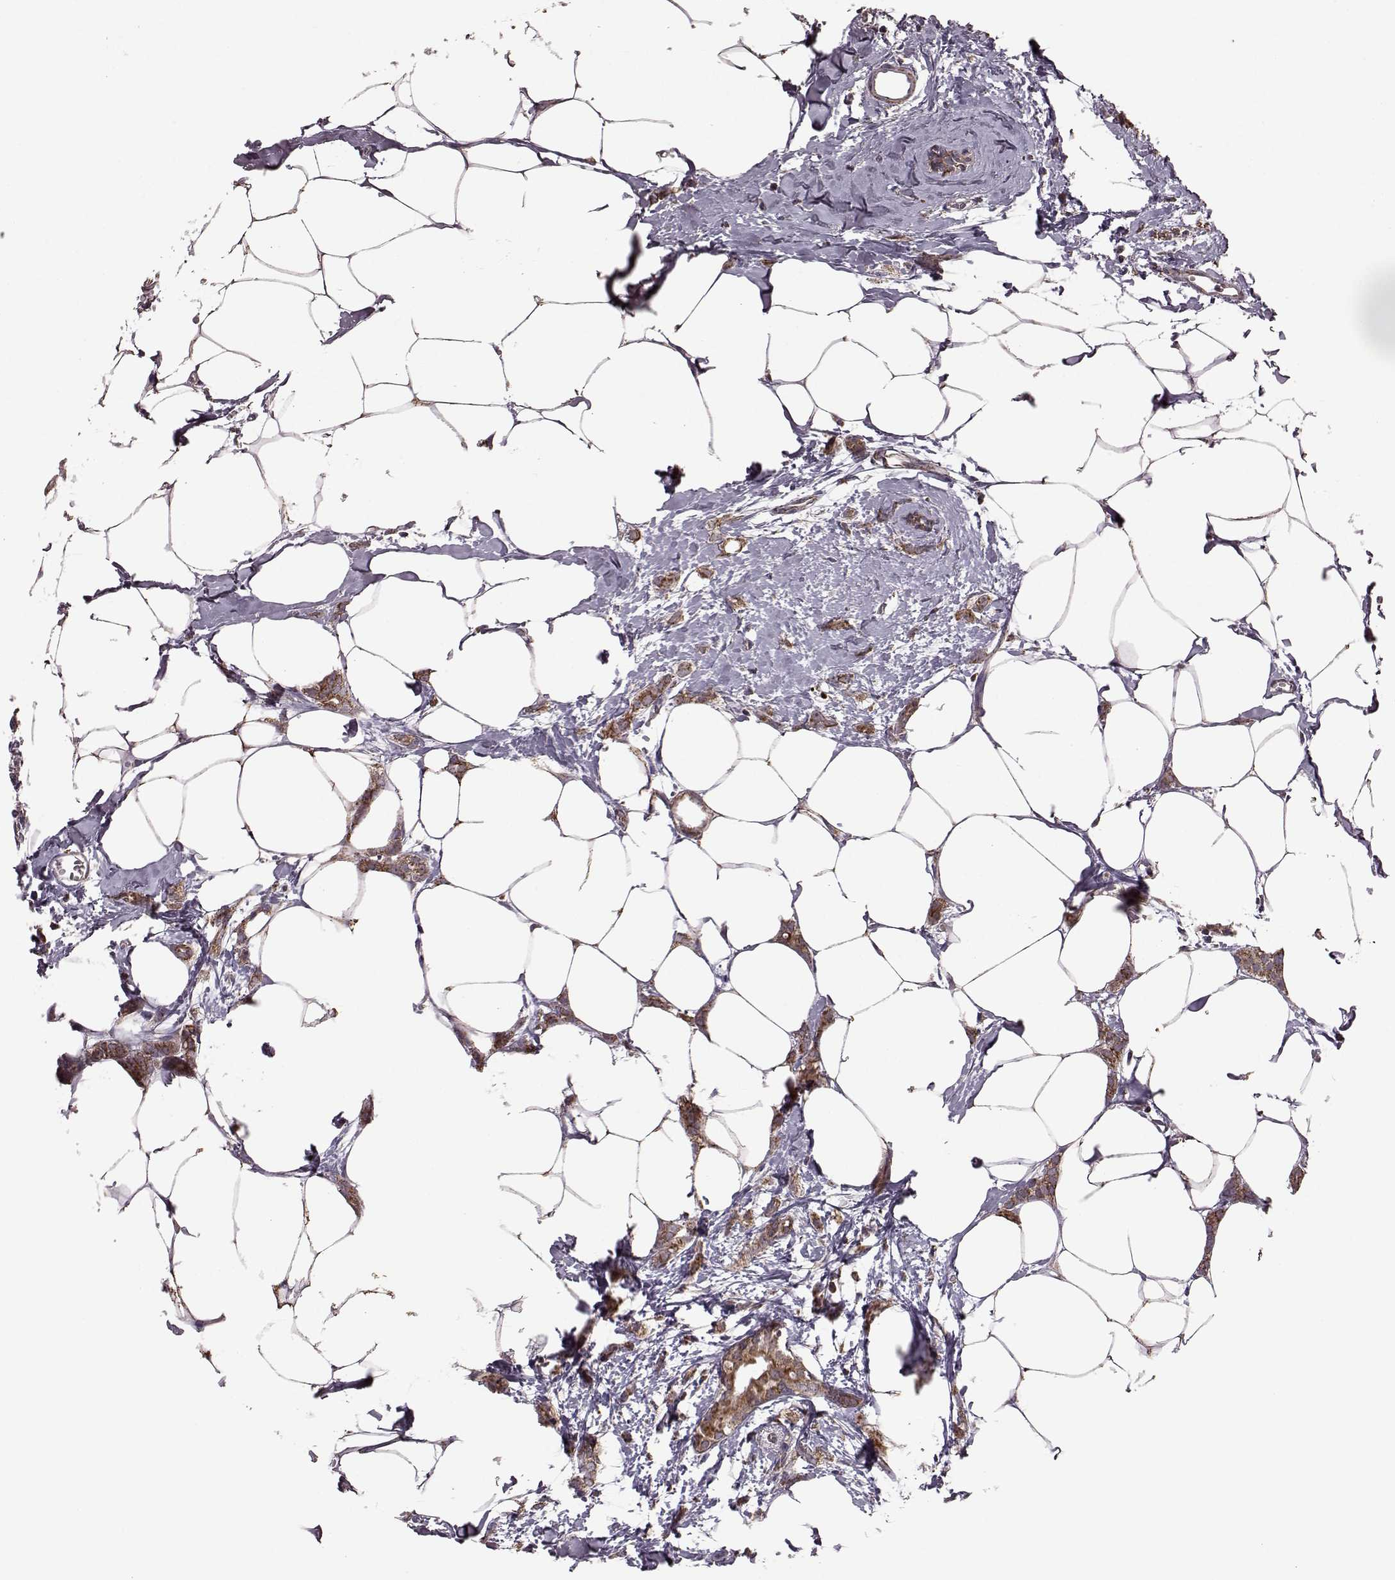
{"staining": {"intensity": "strong", "quantity": ">75%", "location": "cytoplasmic/membranous"}, "tissue": "breast cancer", "cell_type": "Tumor cells", "image_type": "cancer", "snomed": [{"axis": "morphology", "description": "Duct carcinoma"}, {"axis": "topography", "description": "Breast"}], "caption": "Breast cancer (invasive ductal carcinoma) stained with immunohistochemistry (IHC) exhibits strong cytoplasmic/membranous positivity in approximately >75% of tumor cells. The staining is performed using DAB (3,3'-diaminobenzidine) brown chromogen to label protein expression. The nuclei are counter-stained blue using hematoxylin.", "gene": "PUDP", "patient": {"sex": "female", "age": 40}}